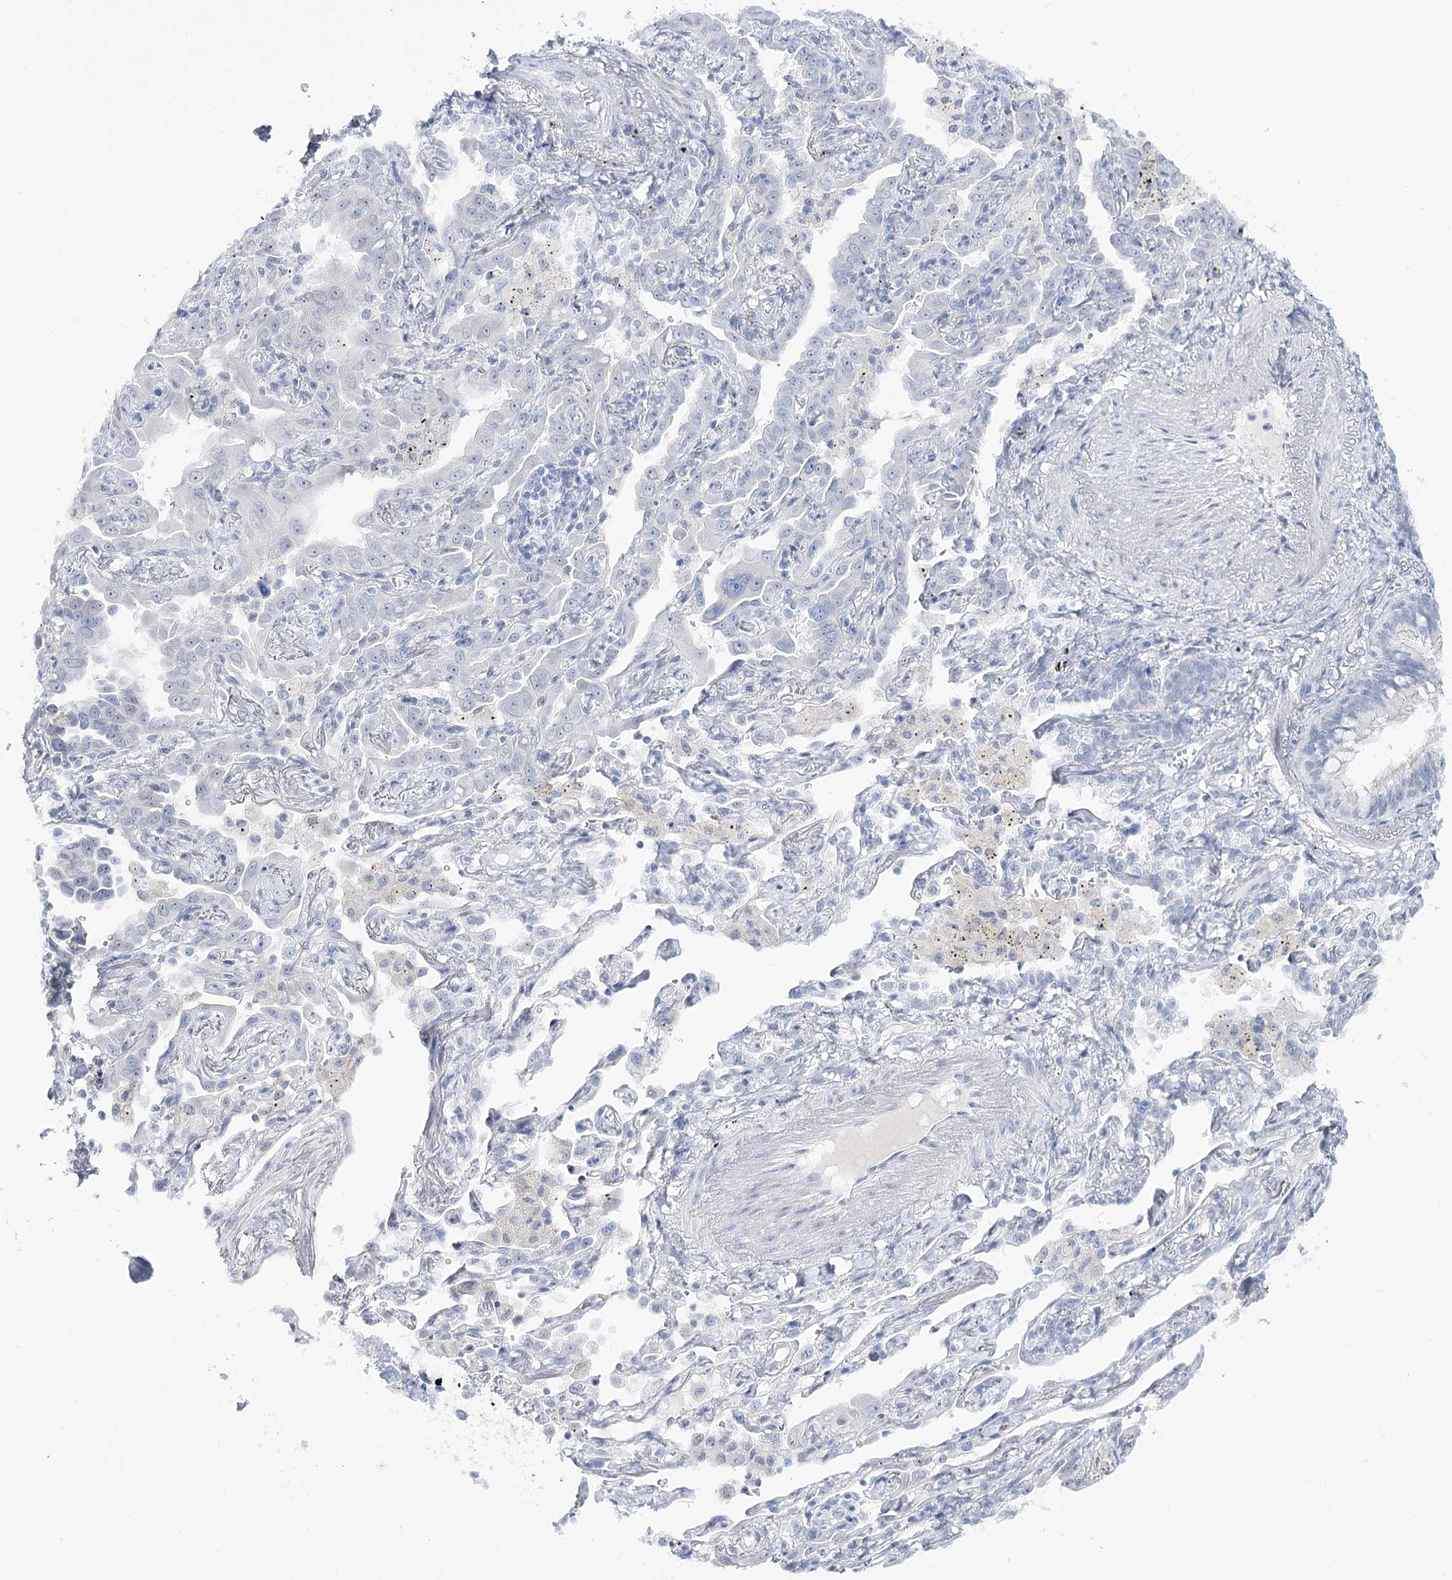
{"staining": {"intensity": "negative", "quantity": "none", "location": "none"}, "tissue": "lung cancer", "cell_type": "Tumor cells", "image_type": "cancer", "snomed": [{"axis": "morphology", "description": "Adenocarcinoma, NOS"}, {"axis": "topography", "description": "Lung"}], "caption": "Immunohistochemical staining of human lung cancer (adenocarcinoma) exhibits no significant expression in tumor cells.", "gene": "ATP10B", "patient": {"sex": "male", "age": 67}}